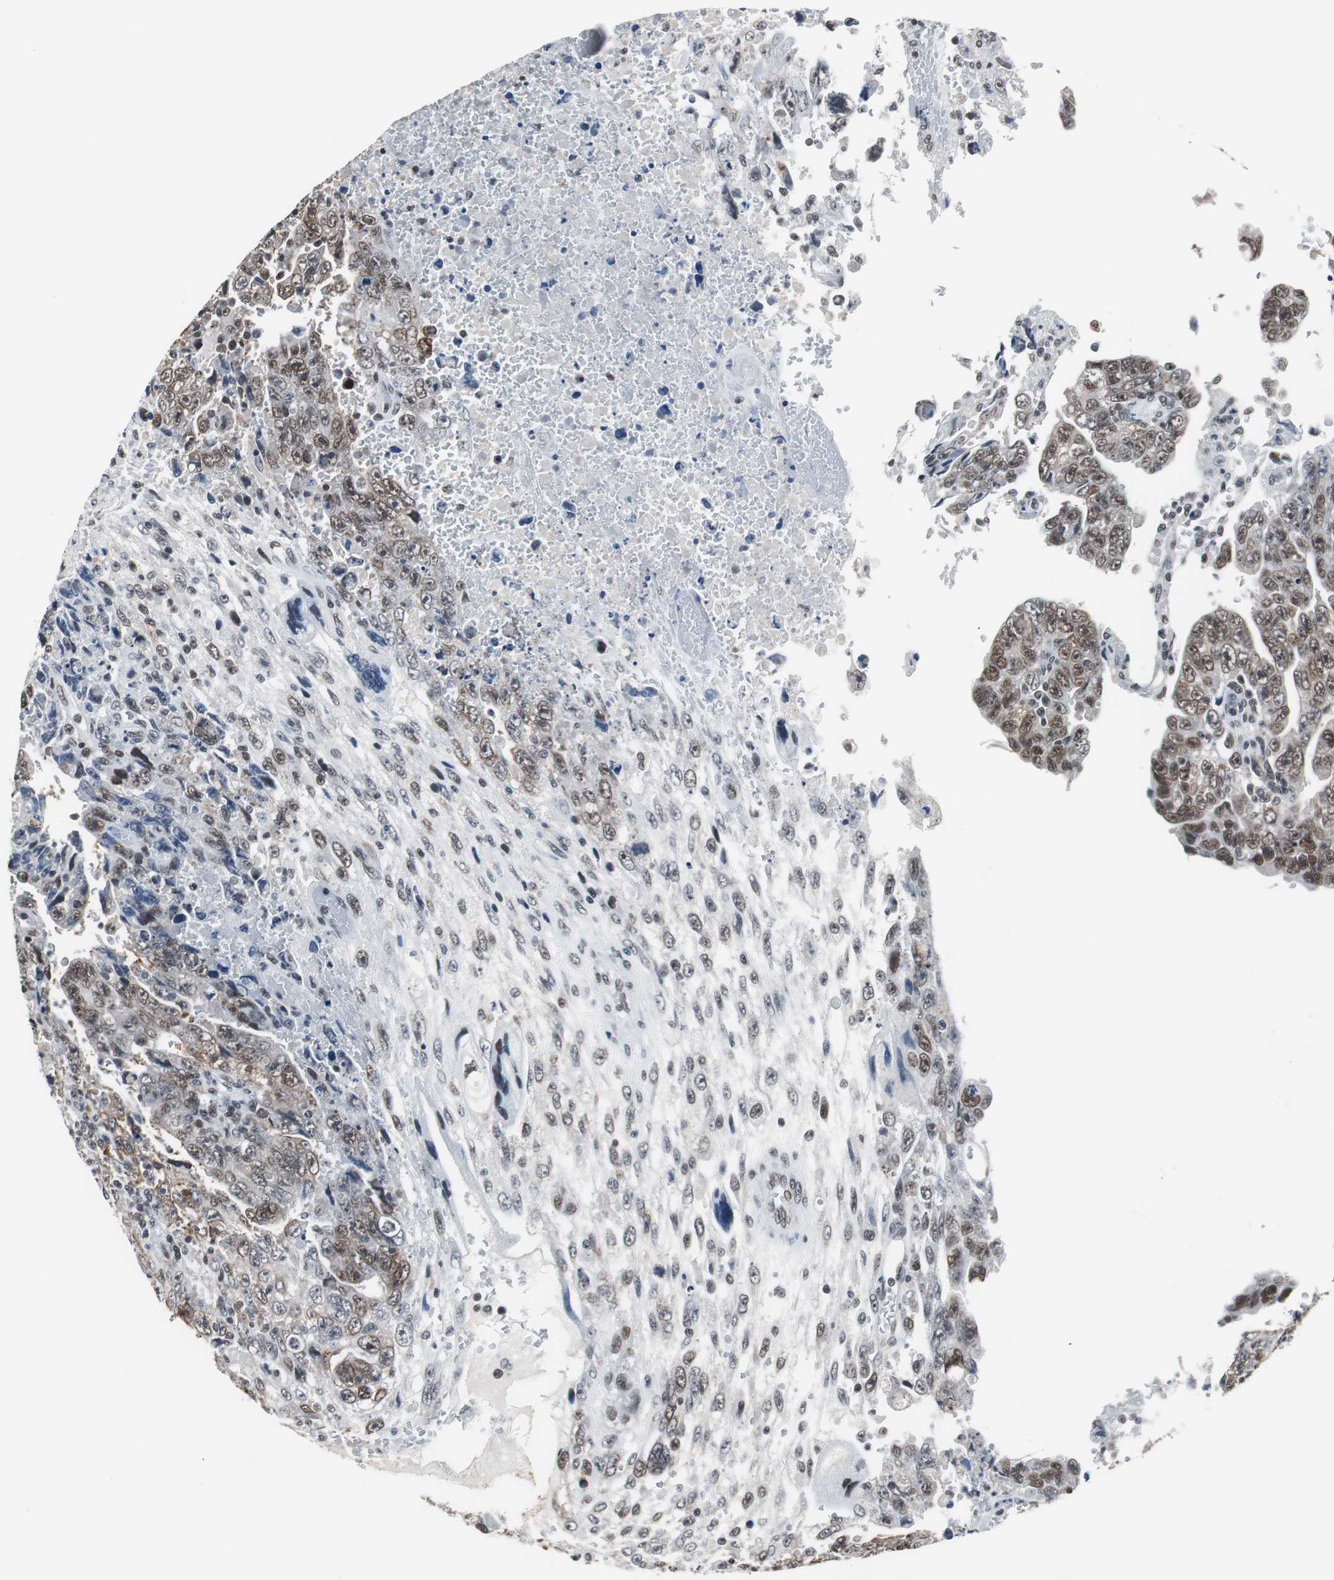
{"staining": {"intensity": "moderate", "quantity": ">75%", "location": "nuclear"}, "tissue": "testis cancer", "cell_type": "Tumor cells", "image_type": "cancer", "snomed": [{"axis": "morphology", "description": "Carcinoma, Embryonal, NOS"}, {"axis": "topography", "description": "Testis"}], "caption": "Immunohistochemistry (IHC) of human testis cancer exhibits medium levels of moderate nuclear positivity in approximately >75% of tumor cells.", "gene": "TAF7", "patient": {"sex": "male", "age": 28}}